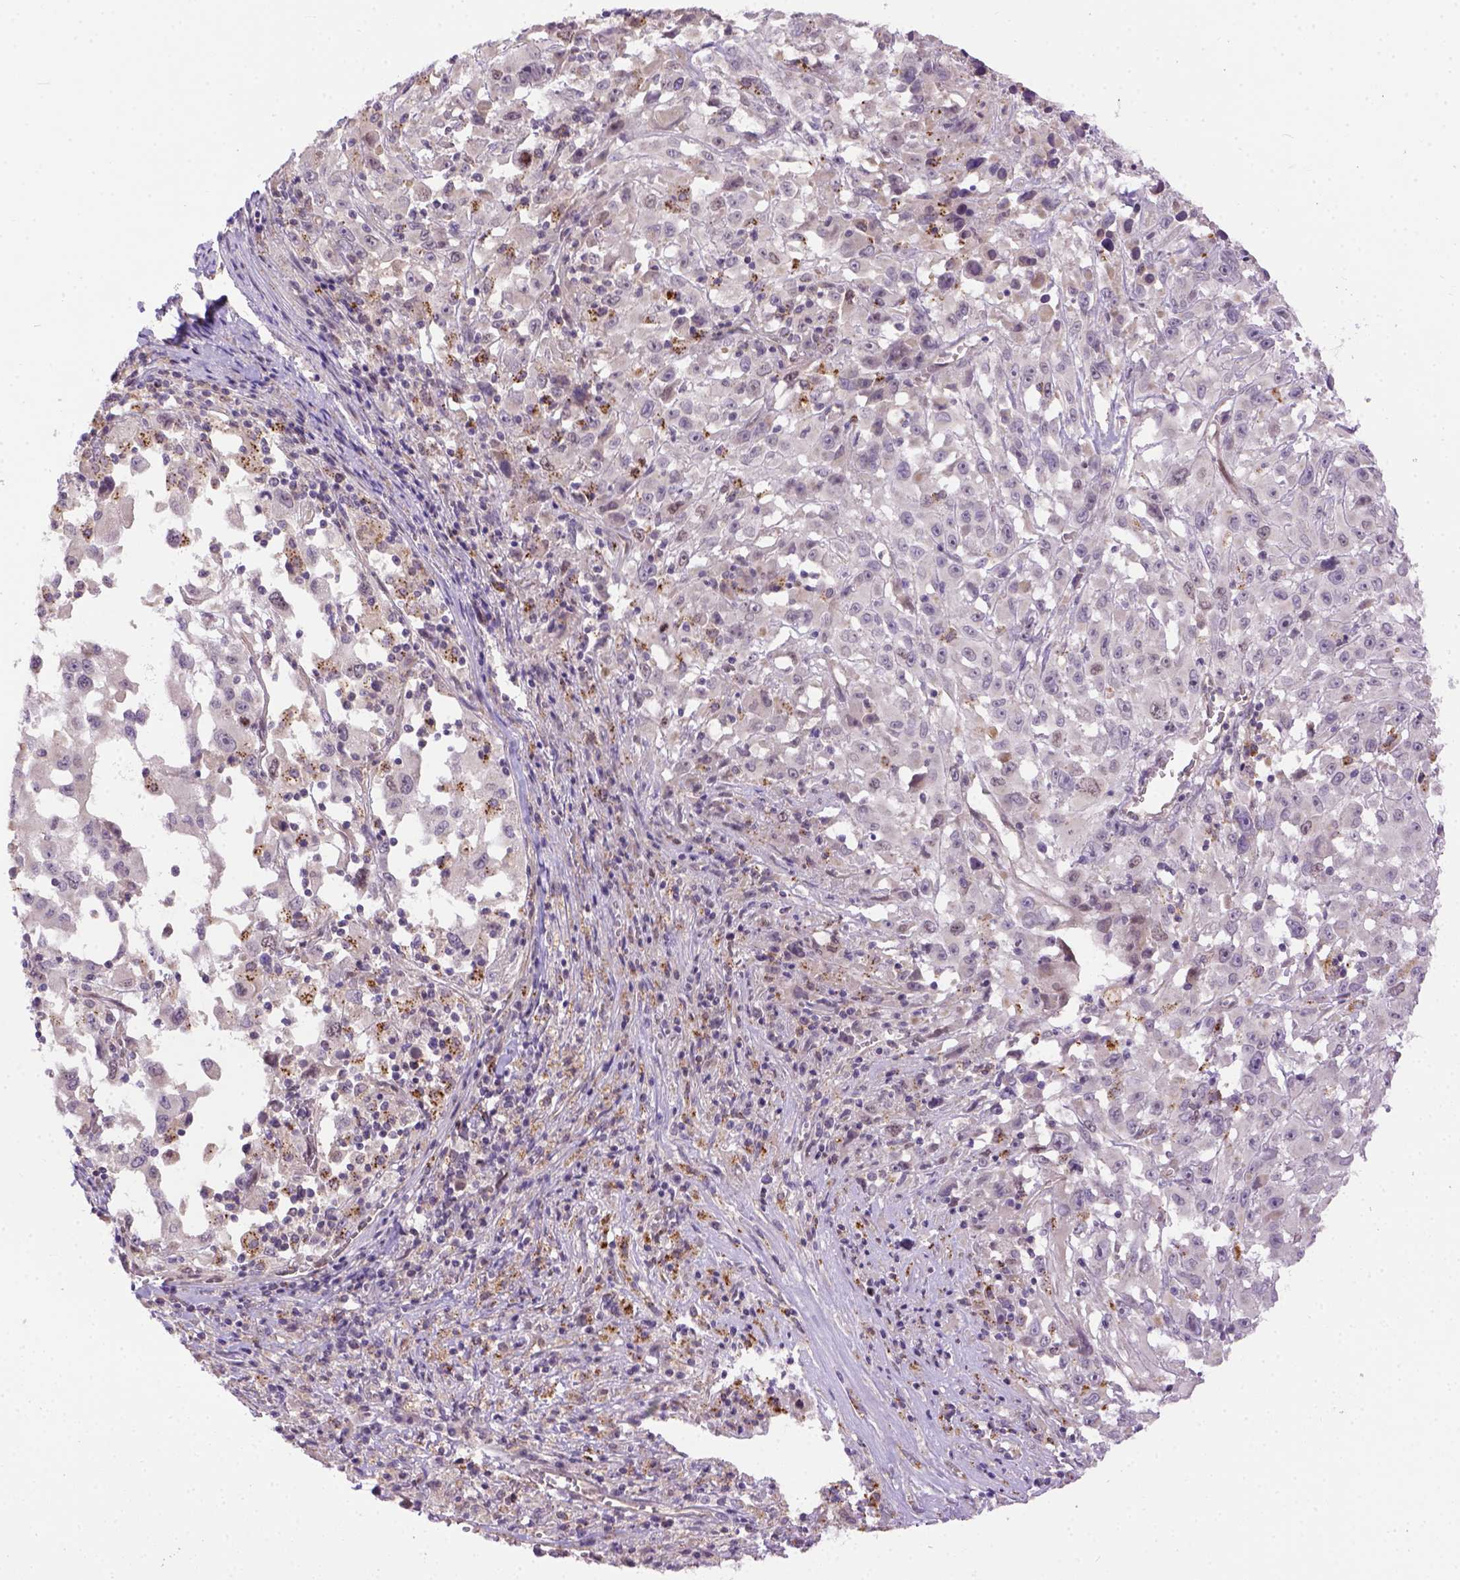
{"staining": {"intensity": "negative", "quantity": "none", "location": "none"}, "tissue": "melanoma", "cell_type": "Tumor cells", "image_type": "cancer", "snomed": [{"axis": "morphology", "description": "Malignant melanoma, Metastatic site"}, {"axis": "topography", "description": "Soft tissue"}], "caption": "High power microscopy image of an IHC histopathology image of melanoma, revealing no significant expression in tumor cells.", "gene": "KAZN", "patient": {"sex": "male", "age": 50}}